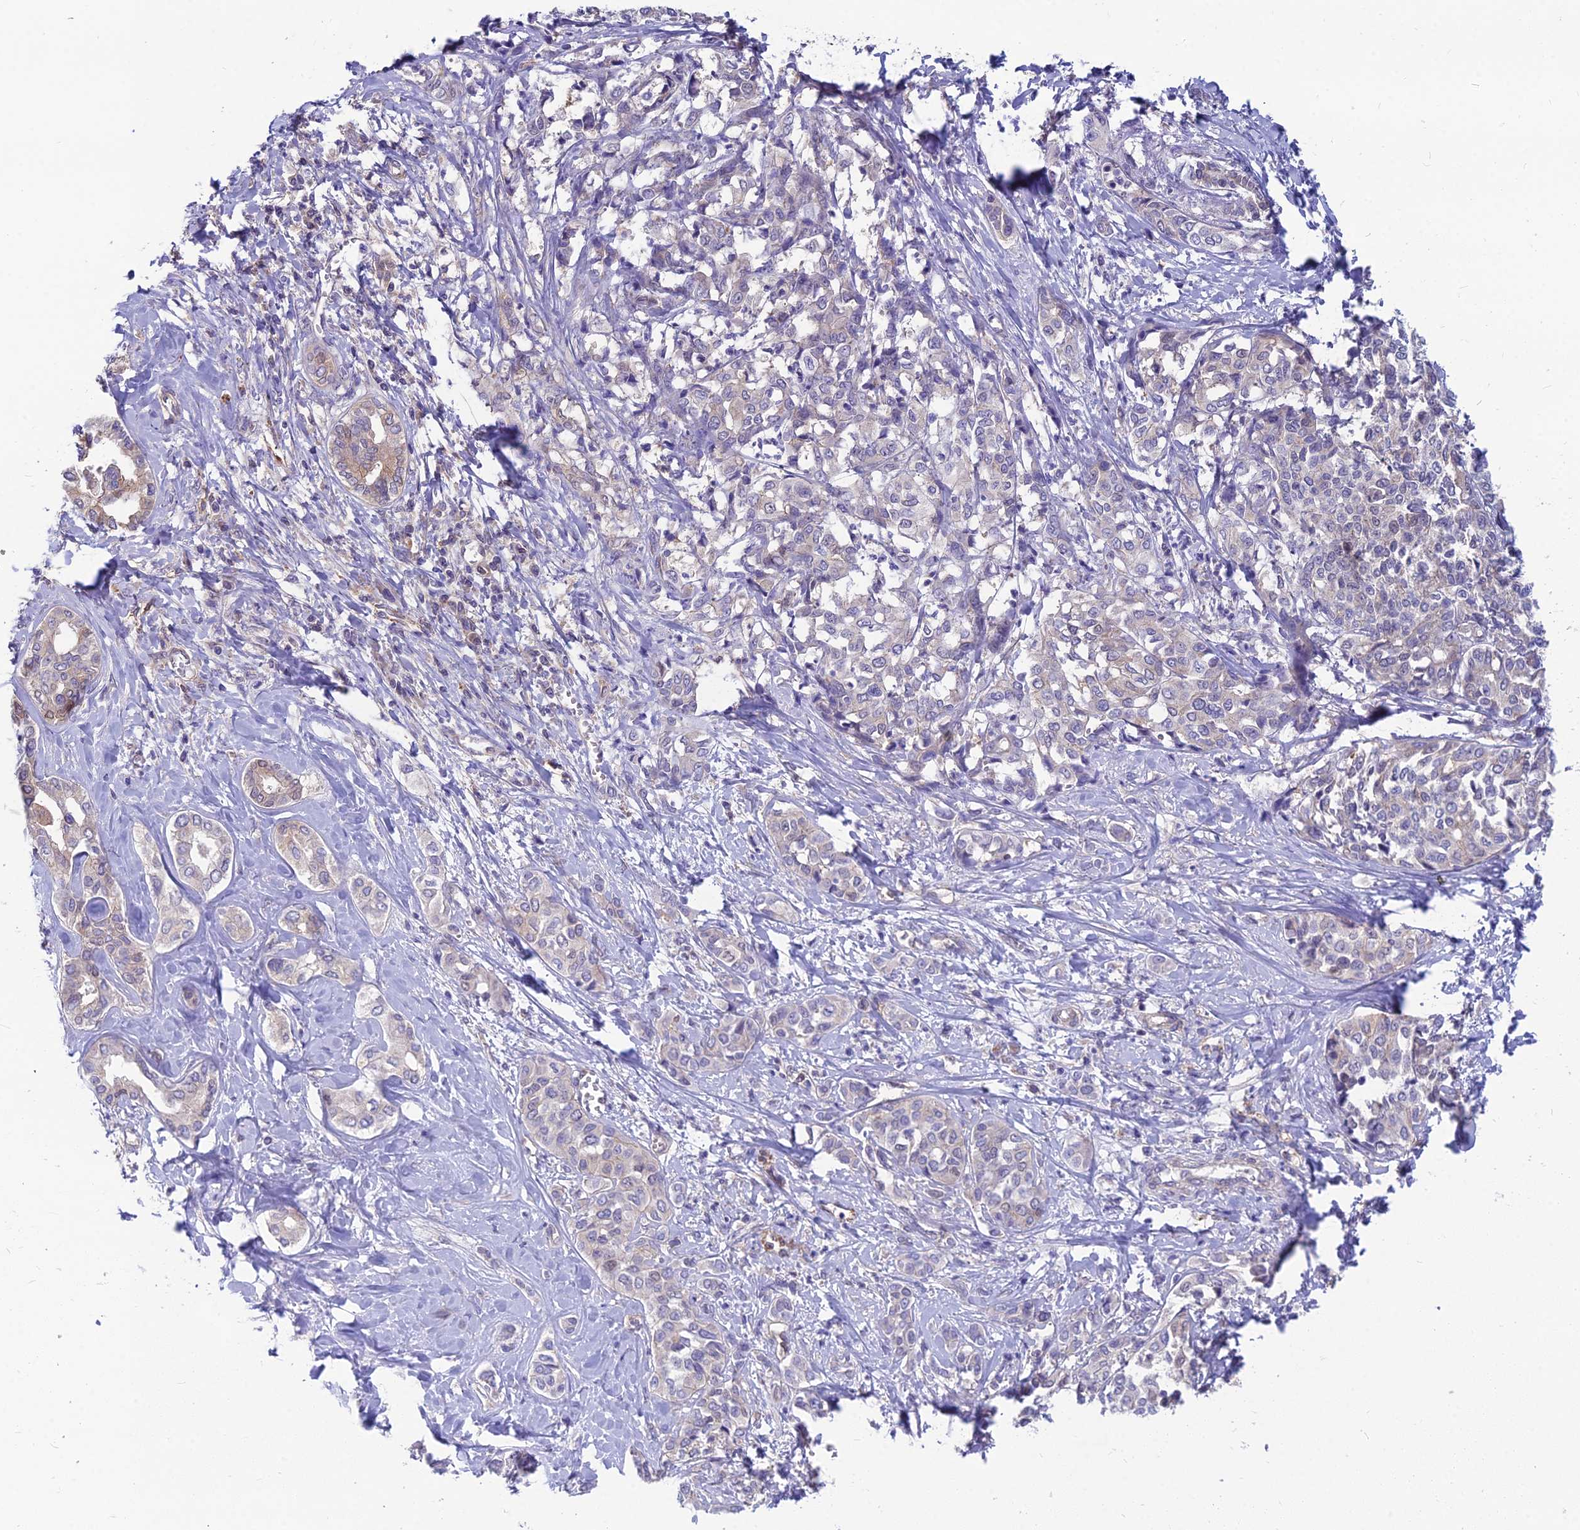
{"staining": {"intensity": "negative", "quantity": "none", "location": "none"}, "tissue": "liver cancer", "cell_type": "Tumor cells", "image_type": "cancer", "snomed": [{"axis": "morphology", "description": "Cholangiocarcinoma"}, {"axis": "topography", "description": "Liver"}], "caption": "Tumor cells are negative for protein expression in human liver cancer. (DAB IHC visualized using brightfield microscopy, high magnification).", "gene": "MVD", "patient": {"sex": "female", "age": 77}}